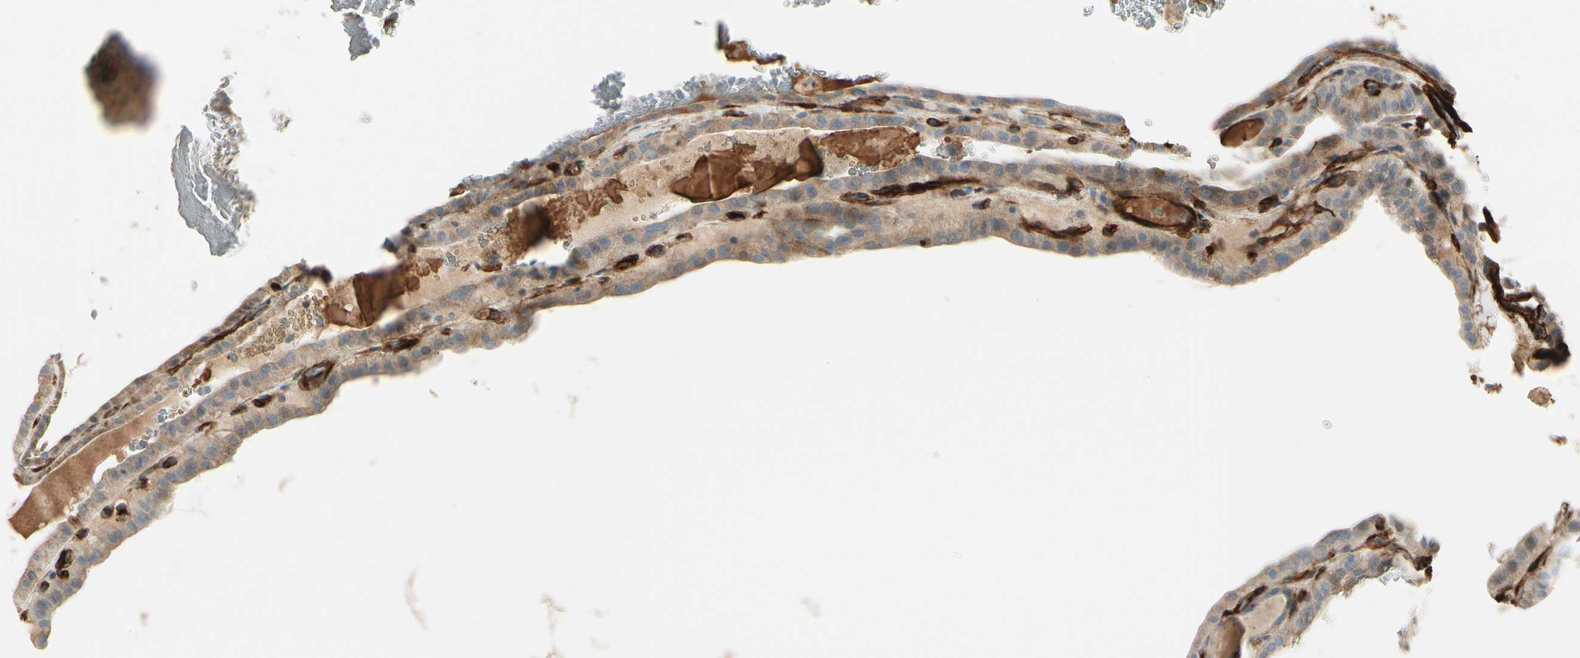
{"staining": {"intensity": "weak", "quantity": "<25%", "location": "cytoplasmic/membranous"}, "tissue": "thyroid cancer", "cell_type": "Tumor cells", "image_type": "cancer", "snomed": [{"axis": "morphology", "description": "Papillary adenocarcinoma, NOS"}, {"axis": "topography", "description": "Thyroid gland"}], "caption": "This is an IHC histopathology image of human thyroid cancer (papillary adenocarcinoma). There is no positivity in tumor cells.", "gene": "MCAM", "patient": {"sex": "male", "age": 77}}